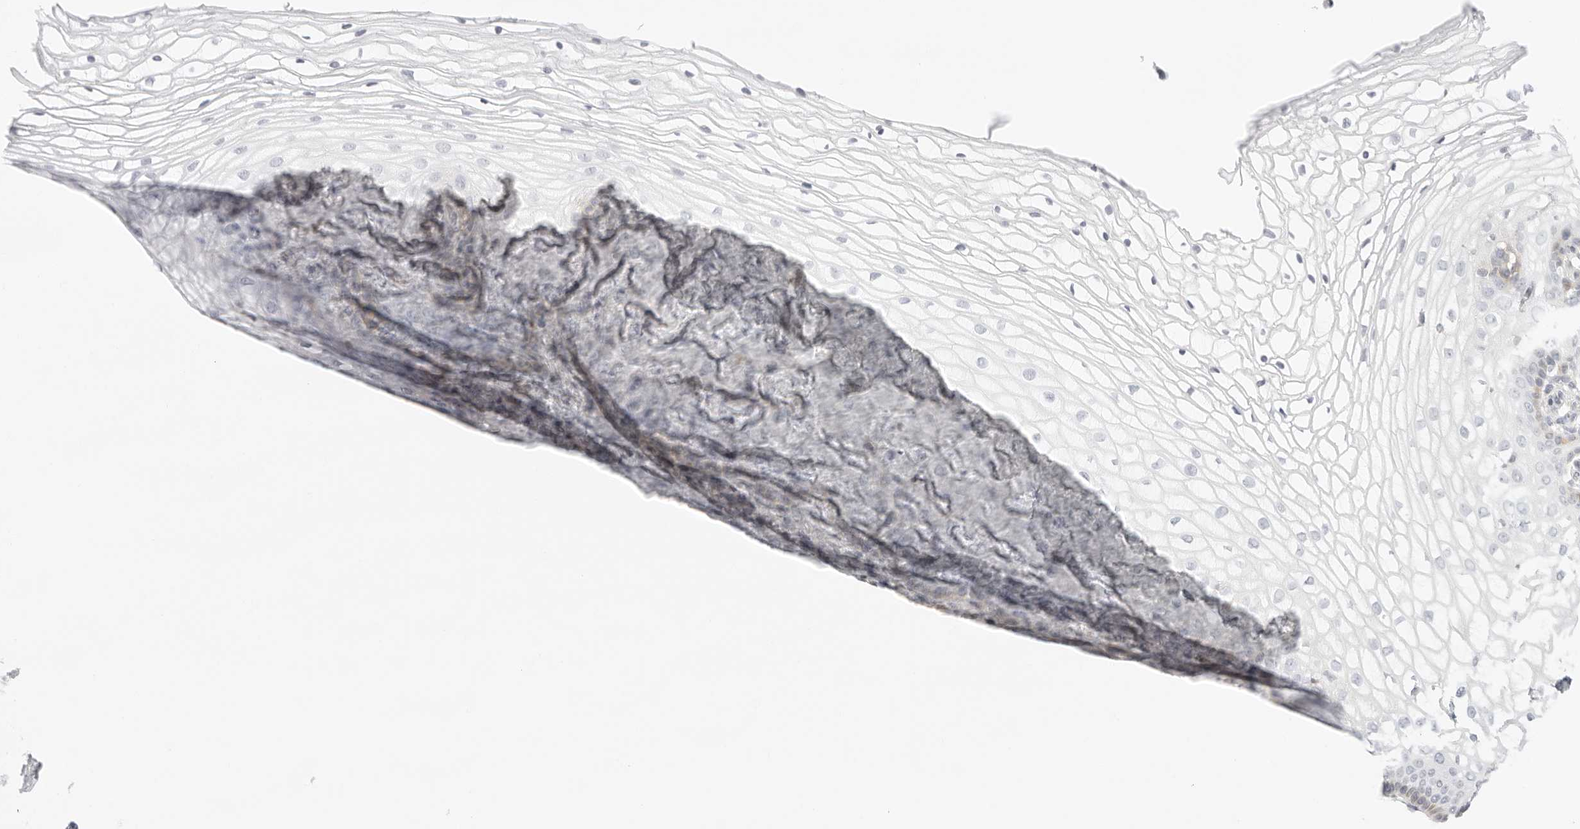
{"staining": {"intensity": "weak", "quantity": "<25%", "location": "cytoplasmic/membranous"}, "tissue": "vagina", "cell_type": "Squamous epithelial cells", "image_type": "normal", "snomed": [{"axis": "morphology", "description": "Normal tissue, NOS"}, {"axis": "topography", "description": "Vagina"}], "caption": "IHC image of unremarkable vagina stained for a protein (brown), which reveals no staining in squamous epithelial cells. (DAB (3,3'-diaminobenzidine) immunohistochemistry (IHC), high magnification).", "gene": "TNFRSF14", "patient": {"sex": "female", "age": 60}}